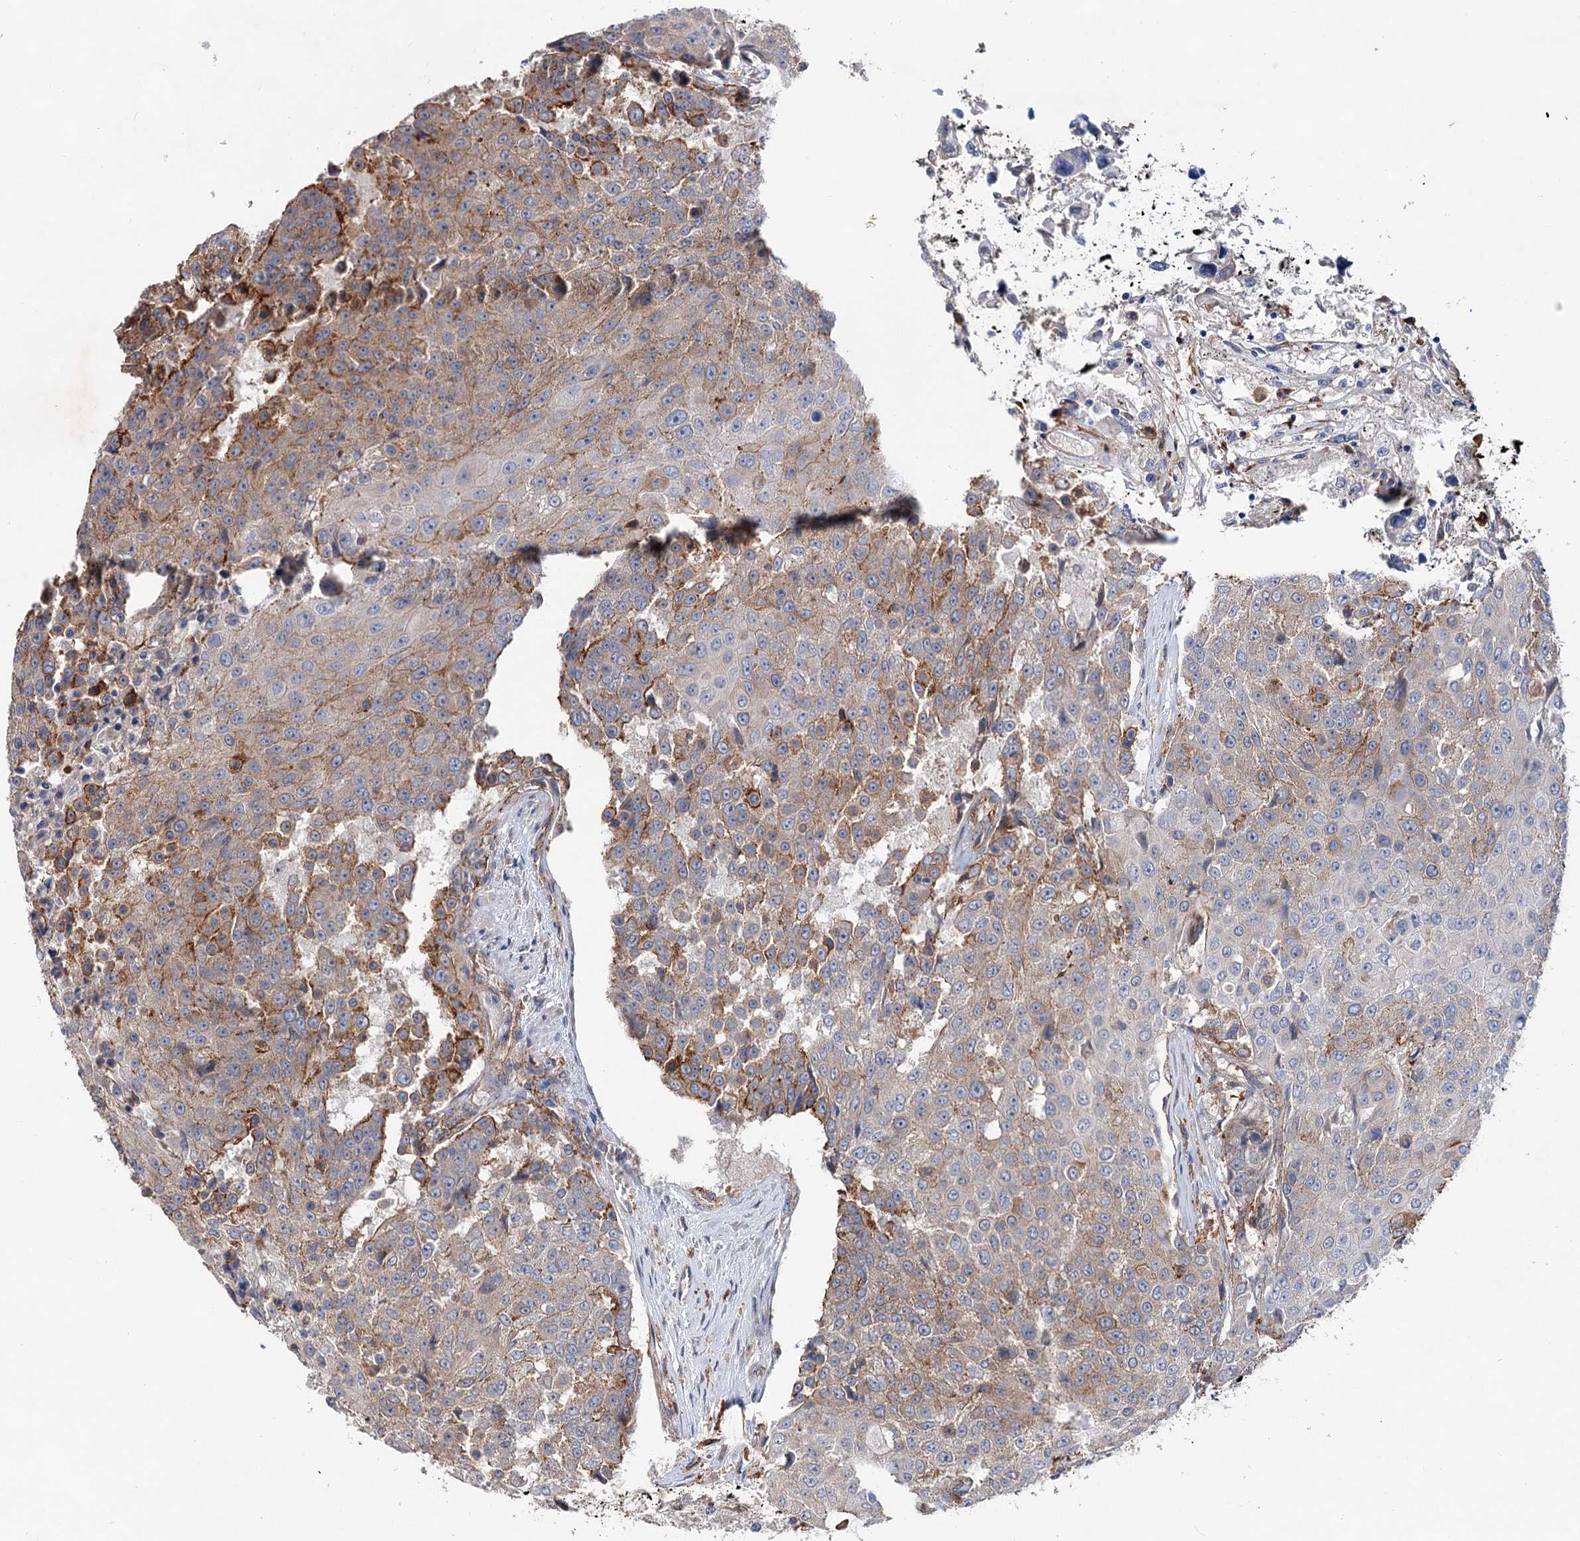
{"staining": {"intensity": "moderate", "quantity": "25%-75%", "location": "cytoplasmic/membranous"}, "tissue": "urothelial cancer", "cell_type": "Tumor cells", "image_type": "cancer", "snomed": [{"axis": "morphology", "description": "Urothelial carcinoma, High grade"}, {"axis": "topography", "description": "Urinary bladder"}], "caption": "High-grade urothelial carcinoma stained with DAB (3,3'-diaminobenzidine) immunohistochemistry demonstrates medium levels of moderate cytoplasmic/membranous positivity in about 25%-75% of tumor cells. The protein of interest is shown in brown color, while the nuclei are stained blue.", "gene": "TMTC3", "patient": {"sex": "female", "age": 63}}